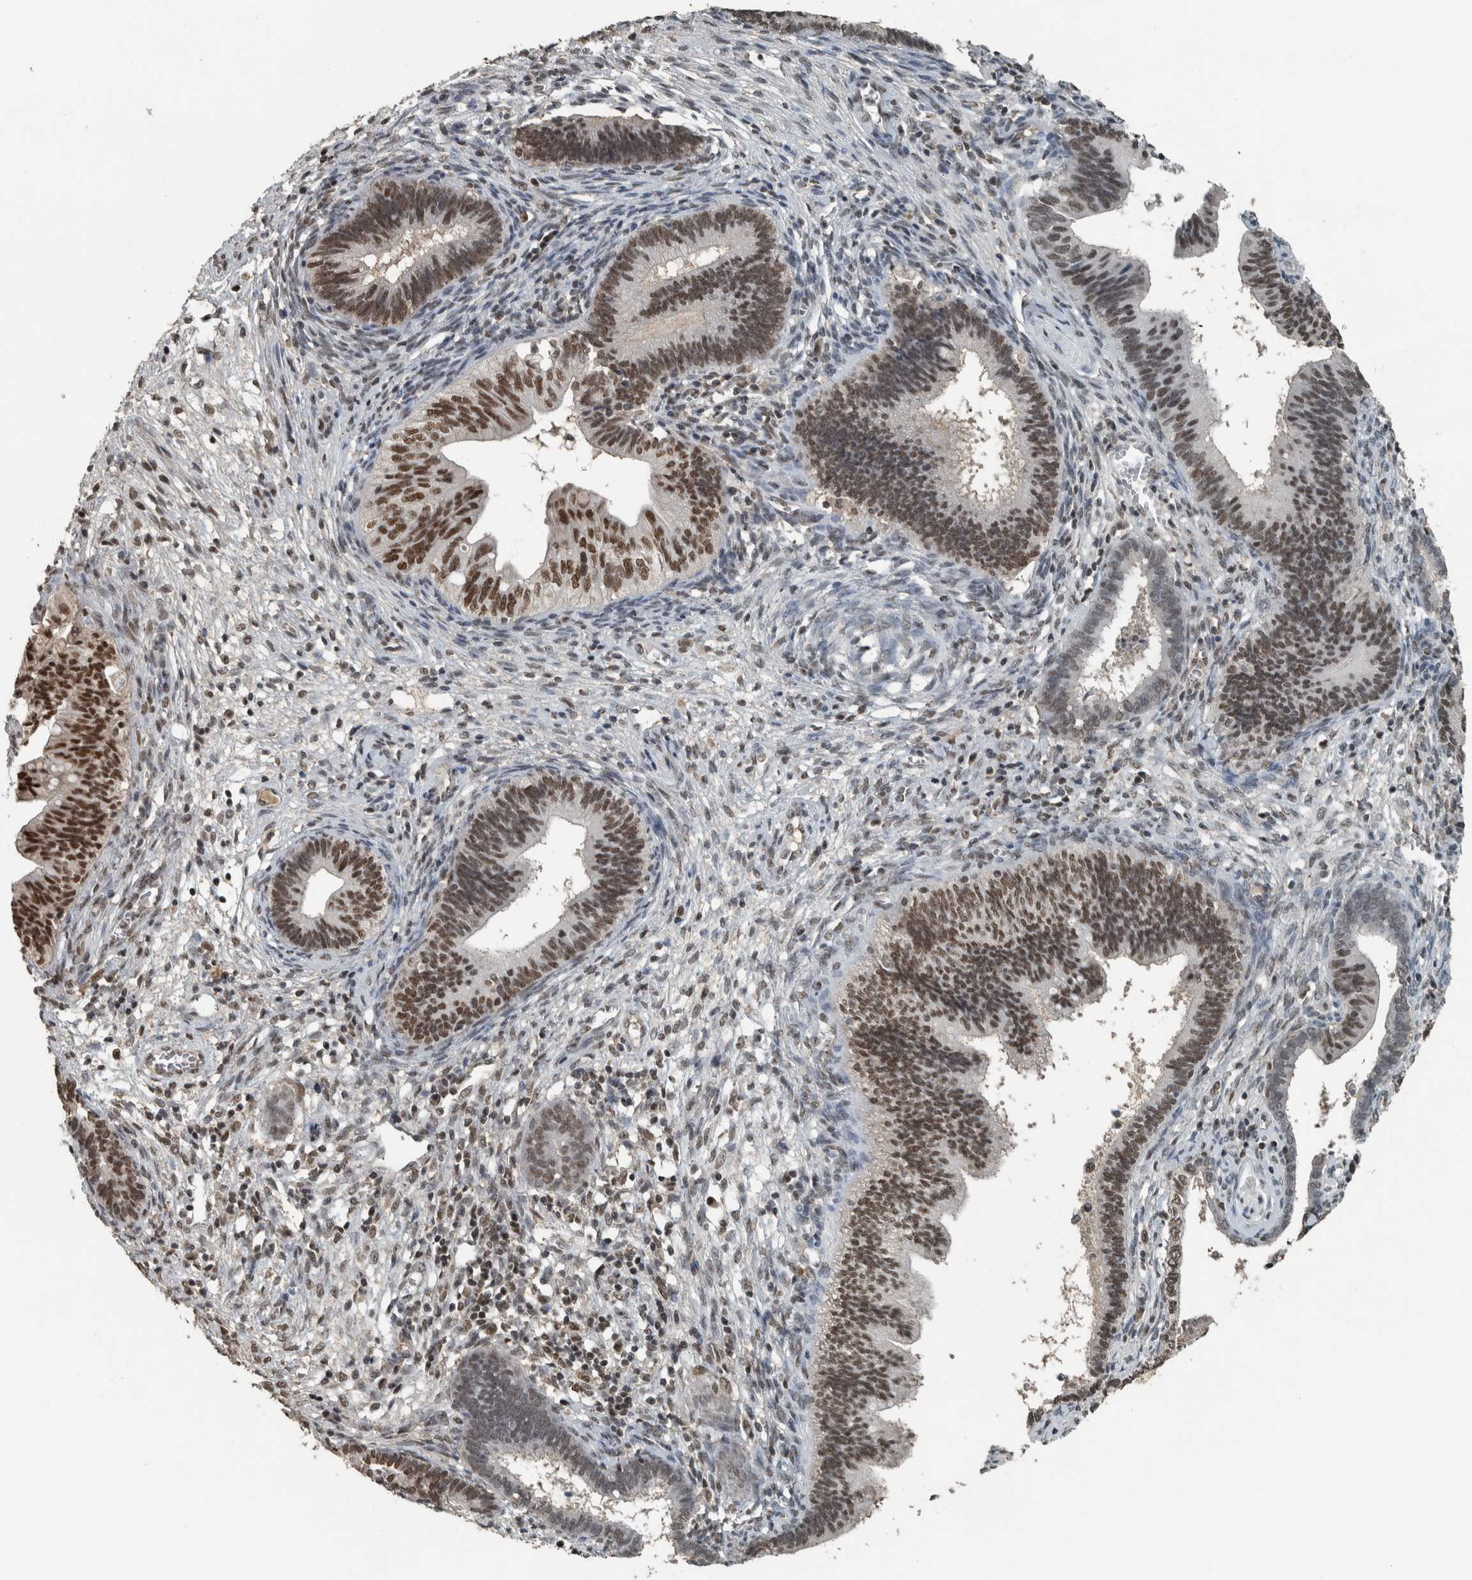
{"staining": {"intensity": "strong", "quantity": ">75%", "location": "nuclear"}, "tissue": "cervical cancer", "cell_type": "Tumor cells", "image_type": "cancer", "snomed": [{"axis": "morphology", "description": "Adenocarcinoma, NOS"}, {"axis": "topography", "description": "Cervix"}], "caption": "Brown immunohistochemical staining in cervical cancer exhibits strong nuclear positivity in about >75% of tumor cells.", "gene": "ZNF24", "patient": {"sex": "female", "age": 44}}